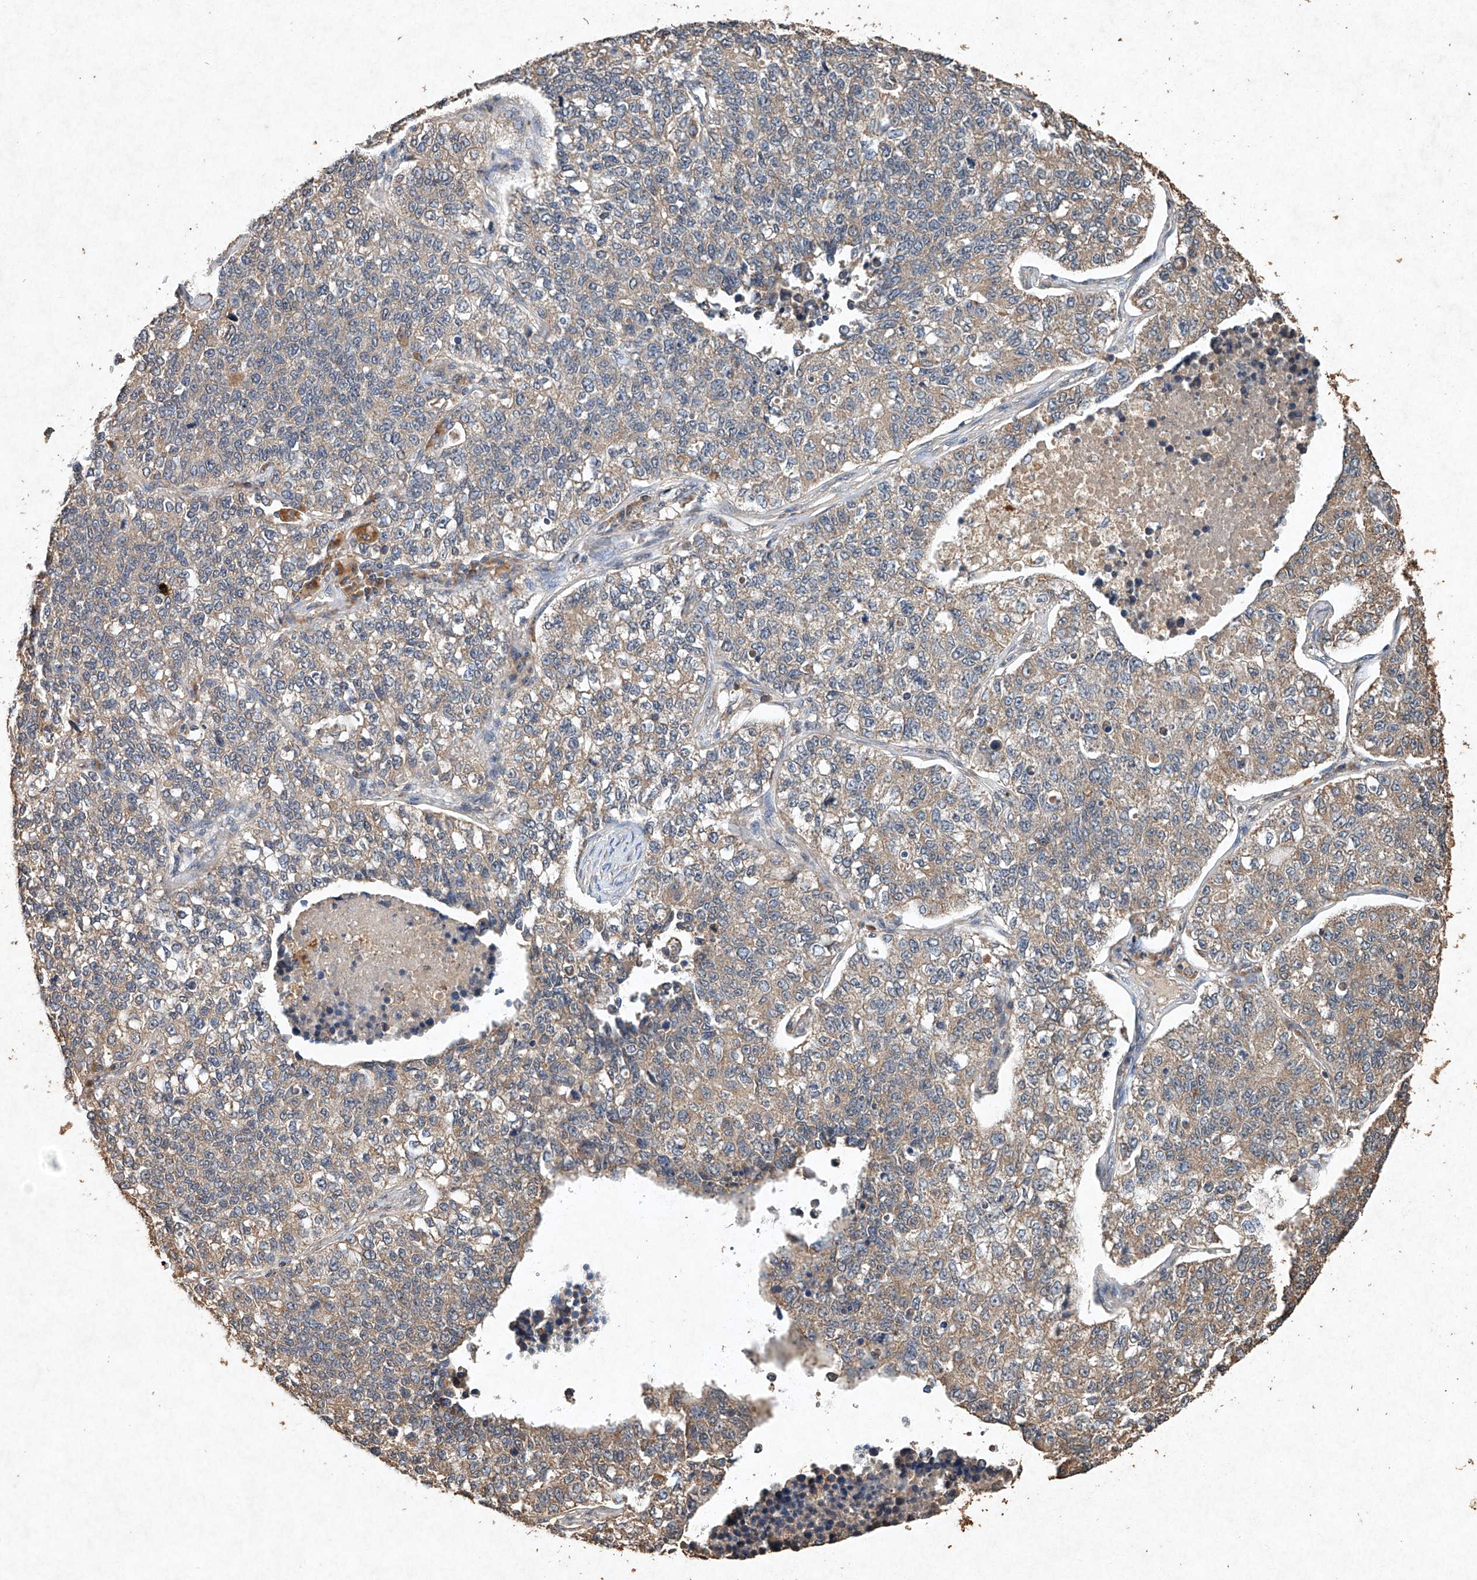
{"staining": {"intensity": "weak", "quantity": "25%-75%", "location": "cytoplasmic/membranous"}, "tissue": "lung cancer", "cell_type": "Tumor cells", "image_type": "cancer", "snomed": [{"axis": "morphology", "description": "Adenocarcinoma, NOS"}, {"axis": "topography", "description": "Lung"}], "caption": "Immunohistochemical staining of human adenocarcinoma (lung) demonstrates weak cytoplasmic/membranous protein expression in about 25%-75% of tumor cells. Using DAB (brown) and hematoxylin (blue) stains, captured at high magnification using brightfield microscopy.", "gene": "STK3", "patient": {"sex": "male", "age": 49}}